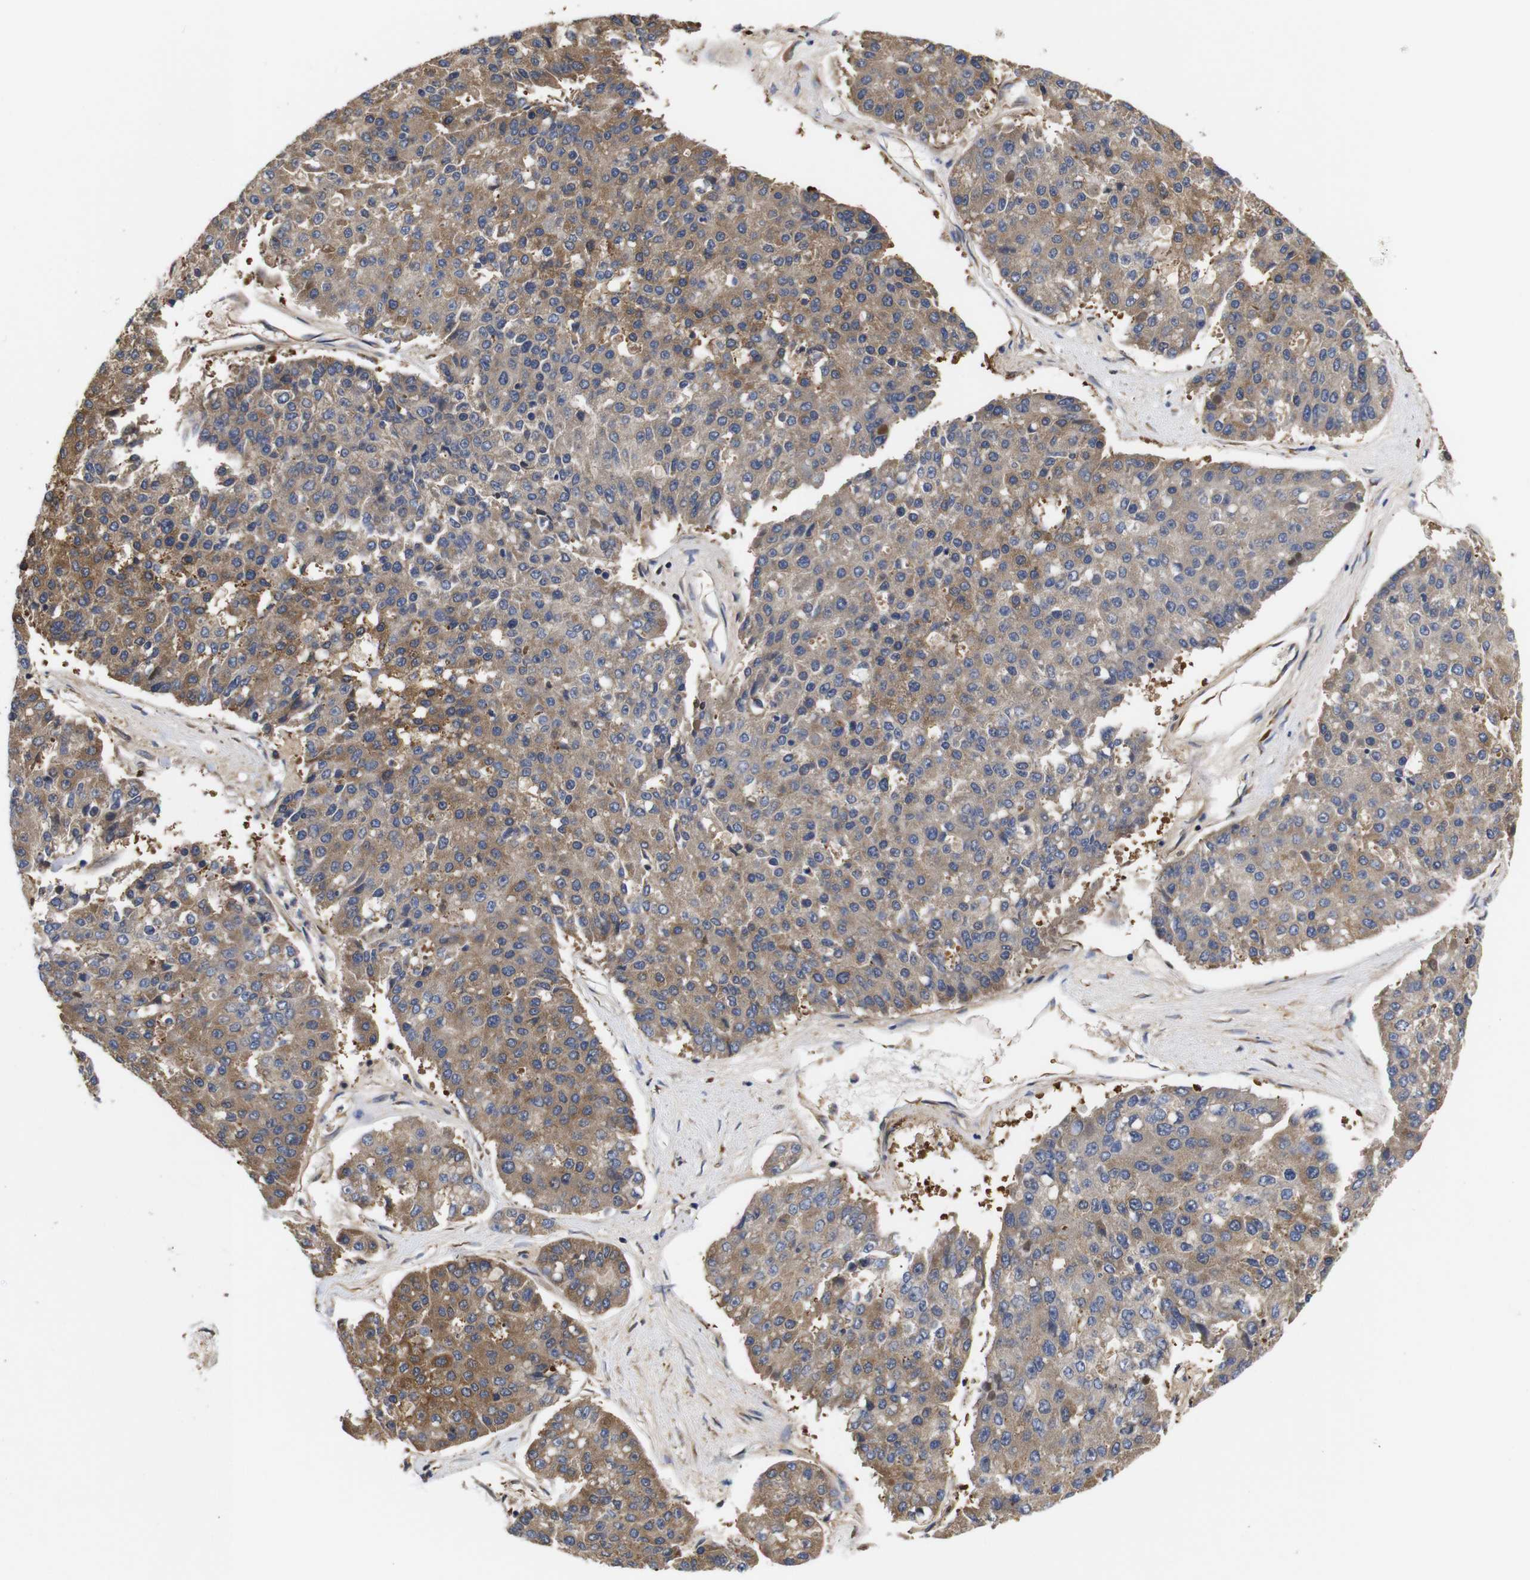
{"staining": {"intensity": "moderate", "quantity": ">75%", "location": "cytoplasmic/membranous"}, "tissue": "pancreatic cancer", "cell_type": "Tumor cells", "image_type": "cancer", "snomed": [{"axis": "morphology", "description": "Adenocarcinoma, NOS"}, {"axis": "topography", "description": "Pancreas"}], "caption": "Protein expression analysis of pancreatic adenocarcinoma displays moderate cytoplasmic/membranous positivity in about >75% of tumor cells.", "gene": "LRRCC1", "patient": {"sex": "male", "age": 50}}